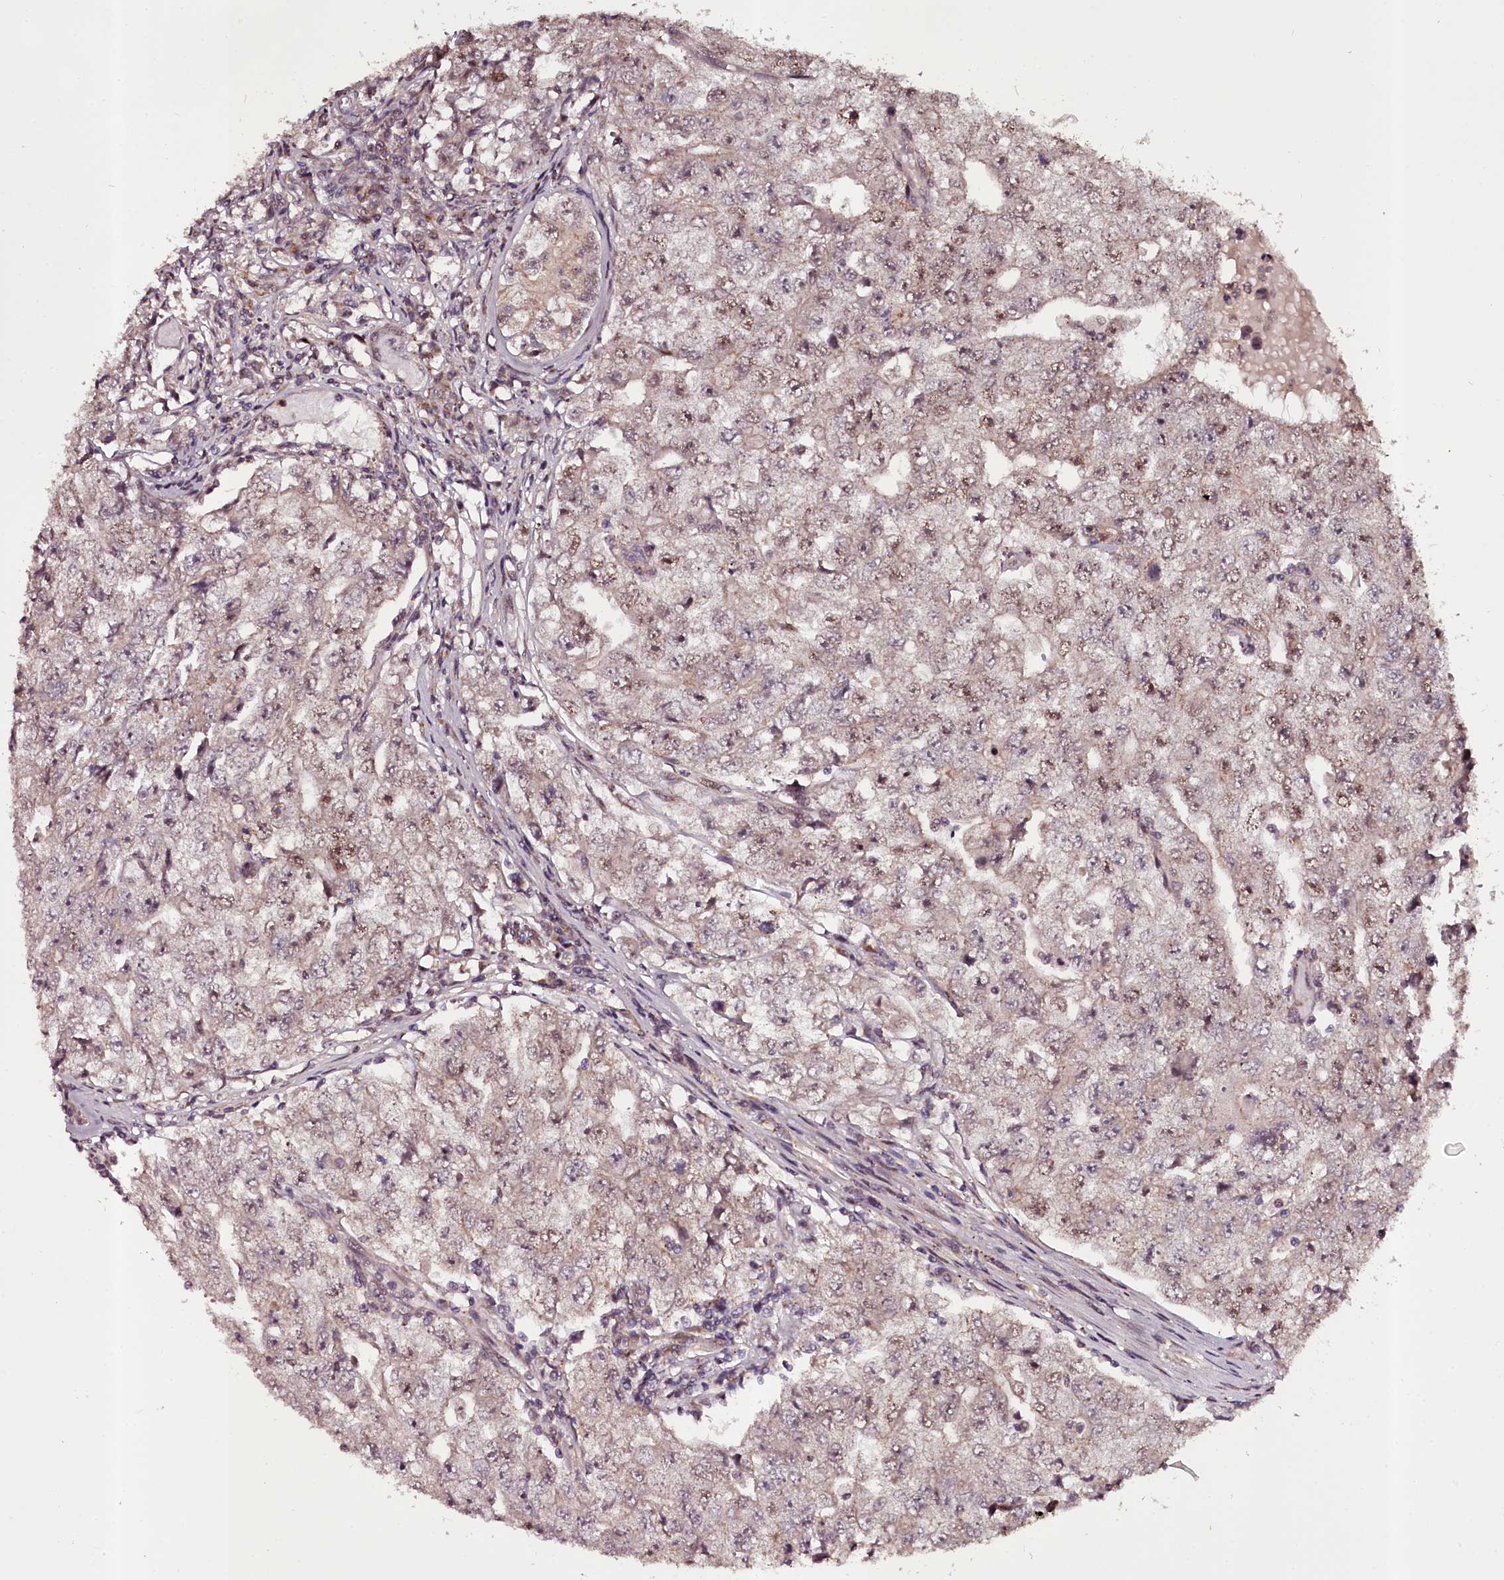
{"staining": {"intensity": "weak", "quantity": "25%-75%", "location": "nuclear"}, "tissue": "testis cancer", "cell_type": "Tumor cells", "image_type": "cancer", "snomed": [{"axis": "morphology", "description": "Carcinoma, Embryonal, NOS"}, {"axis": "topography", "description": "Testis"}], "caption": "A histopathology image of human embryonal carcinoma (testis) stained for a protein displays weak nuclear brown staining in tumor cells.", "gene": "MAML3", "patient": {"sex": "male", "age": 17}}